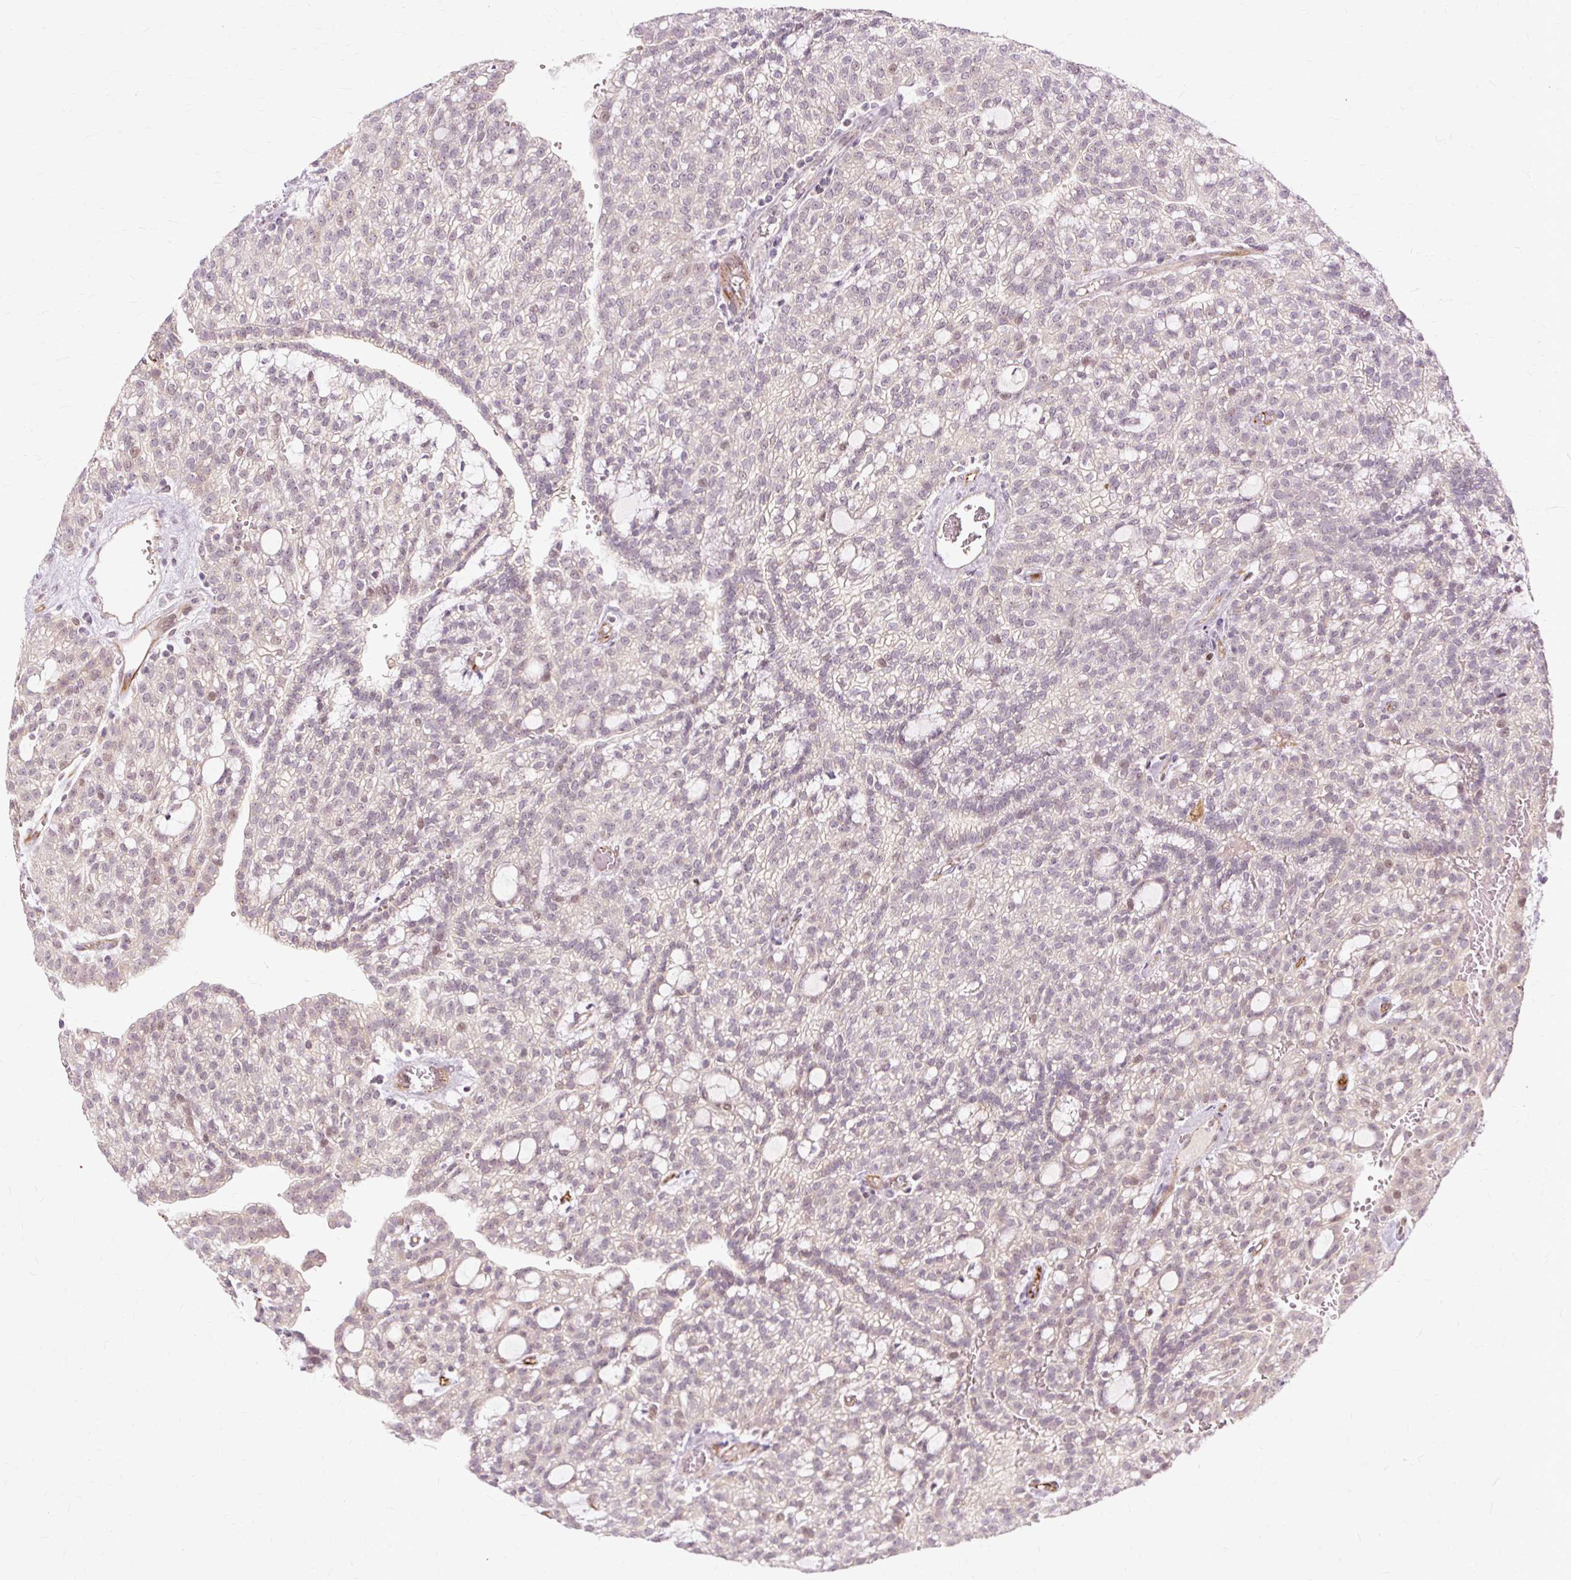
{"staining": {"intensity": "weak", "quantity": "<25%", "location": "nuclear"}, "tissue": "renal cancer", "cell_type": "Tumor cells", "image_type": "cancer", "snomed": [{"axis": "morphology", "description": "Adenocarcinoma, NOS"}, {"axis": "topography", "description": "Kidney"}], "caption": "This is an immunohistochemistry micrograph of renal adenocarcinoma. There is no staining in tumor cells.", "gene": "MMACHC", "patient": {"sex": "male", "age": 63}}